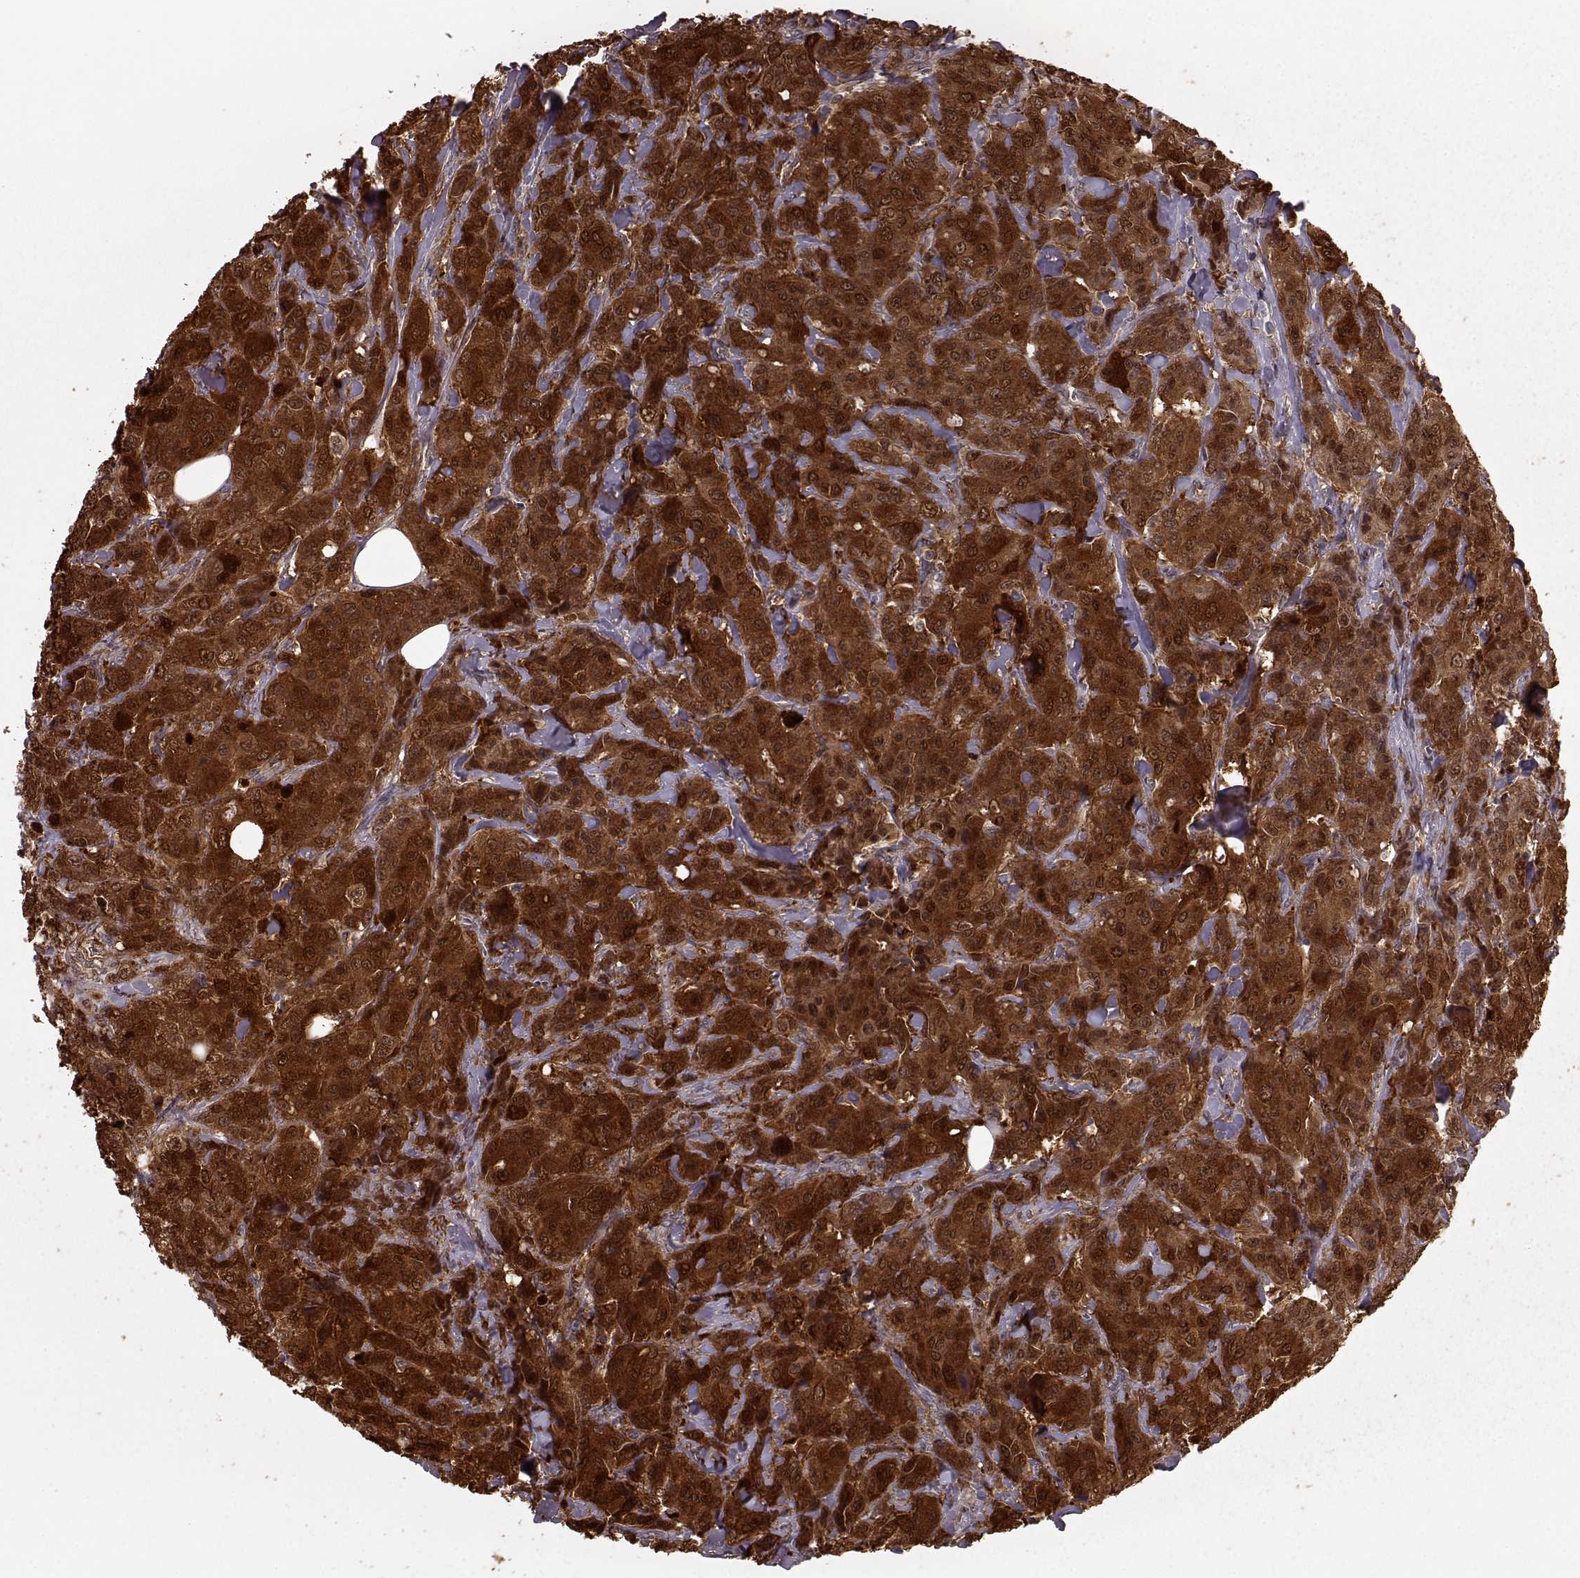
{"staining": {"intensity": "strong", "quantity": ">75%", "location": "cytoplasmic/membranous,nuclear"}, "tissue": "breast cancer", "cell_type": "Tumor cells", "image_type": "cancer", "snomed": [{"axis": "morphology", "description": "Duct carcinoma"}, {"axis": "topography", "description": "Breast"}], "caption": "Human intraductal carcinoma (breast) stained with a protein marker demonstrates strong staining in tumor cells.", "gene": "GSS", "patient": {"sex": "female", "age": 43}}